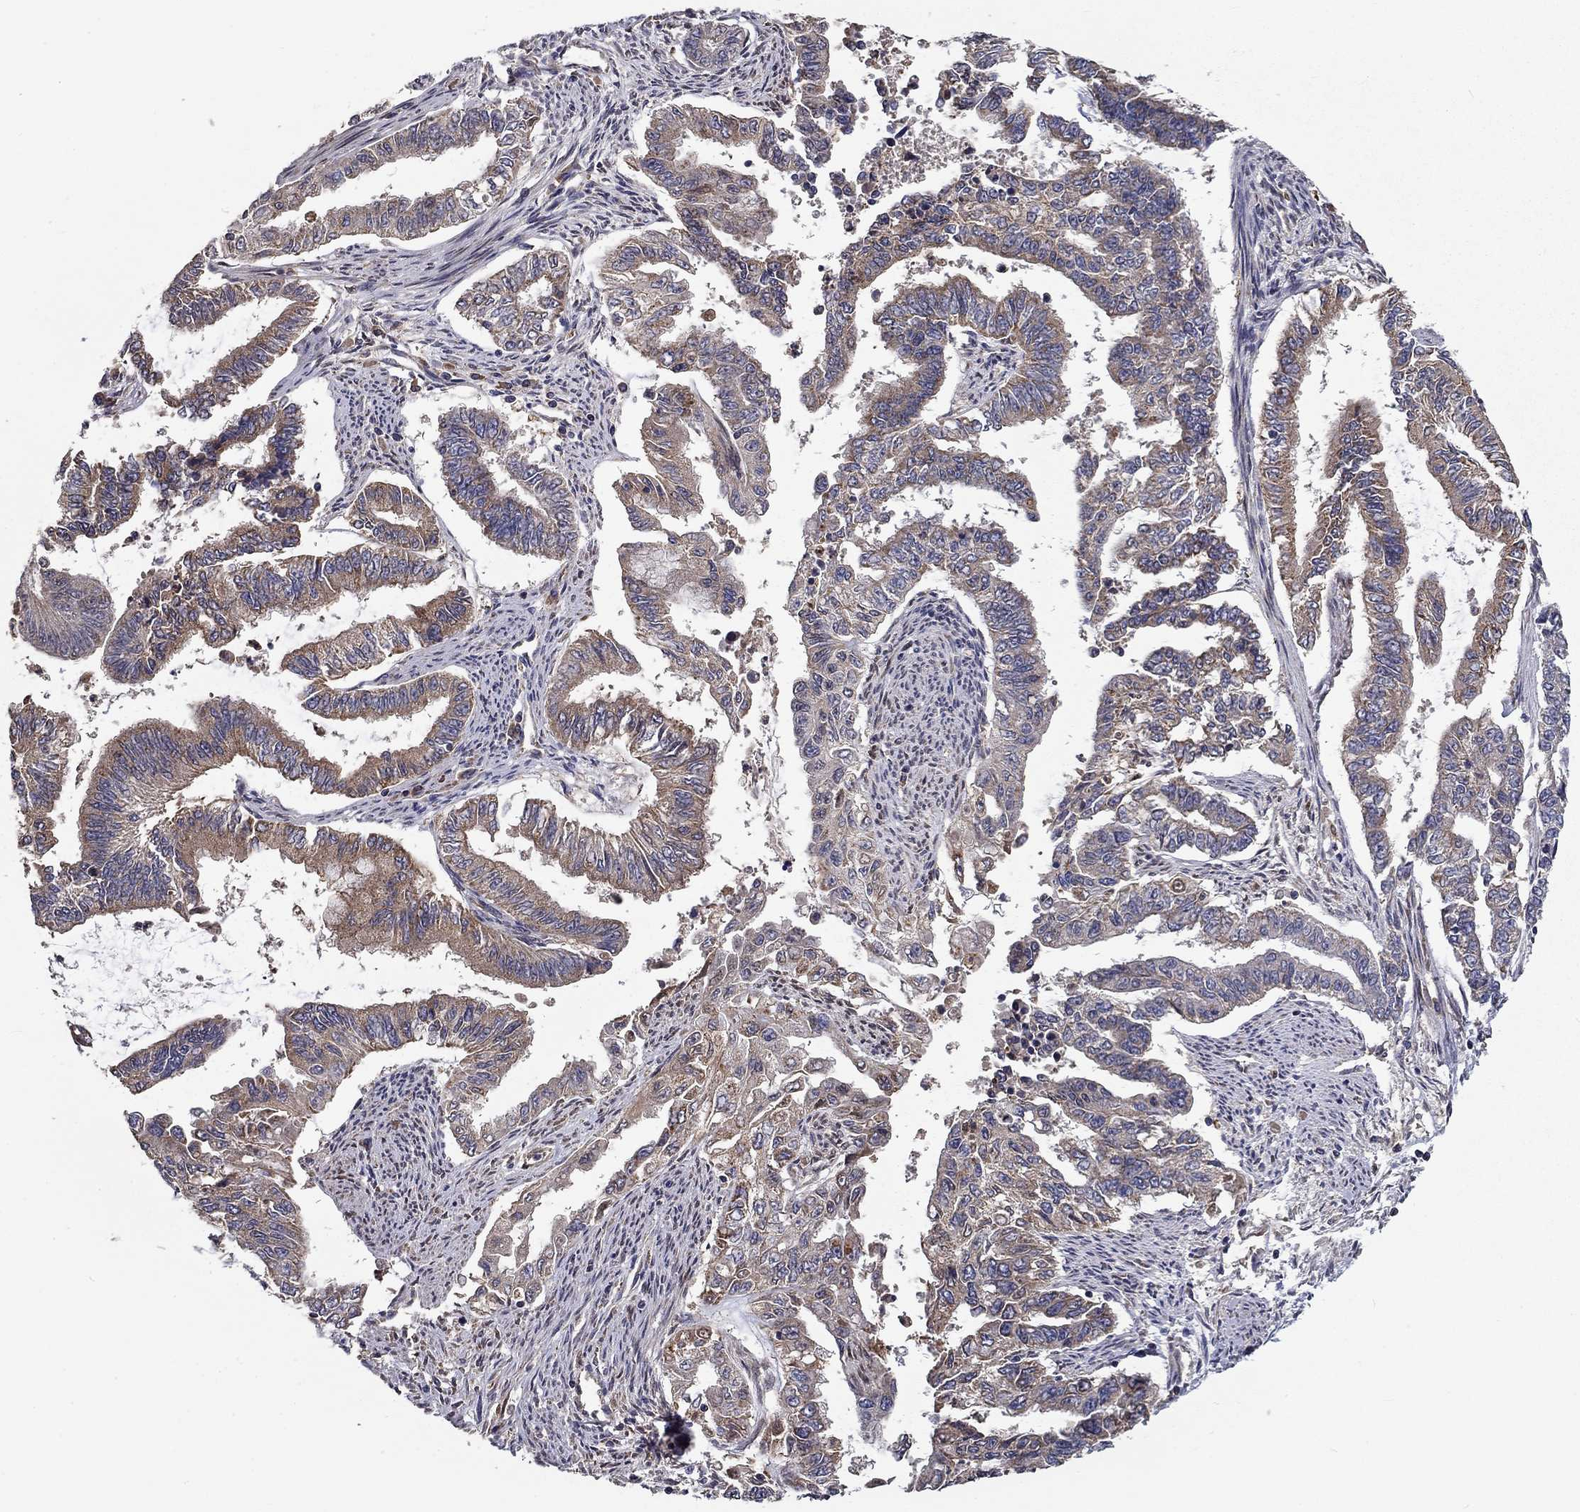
{"staining": {"intensity": "moderate", "quantity": "25%-75%", "location": "cytoplasmic/membranous"}, "tissue": "endometrial cancer", "cell_type": "Tumor cells", "image_type": "cancer", "snomed": [{"axis": "morphology", "description": "Adenocarcinoma, NOS"}, {"axis": "topography", "description": "Uterus"}], "caption": "Immunohistochemistry photomicrograph of neoplastic tissue: human endometrial cancer (adenocarcinoma) stained using immunohistochemistry shows medium levels of moderate protein expression localized specifically in the cytoplasmic/membranous of tumor cells, appearing as a cytoplasmic/membranous brown color.", "gene": "ALDH4A1", "patient": {"sex": "female", "age": 59}}